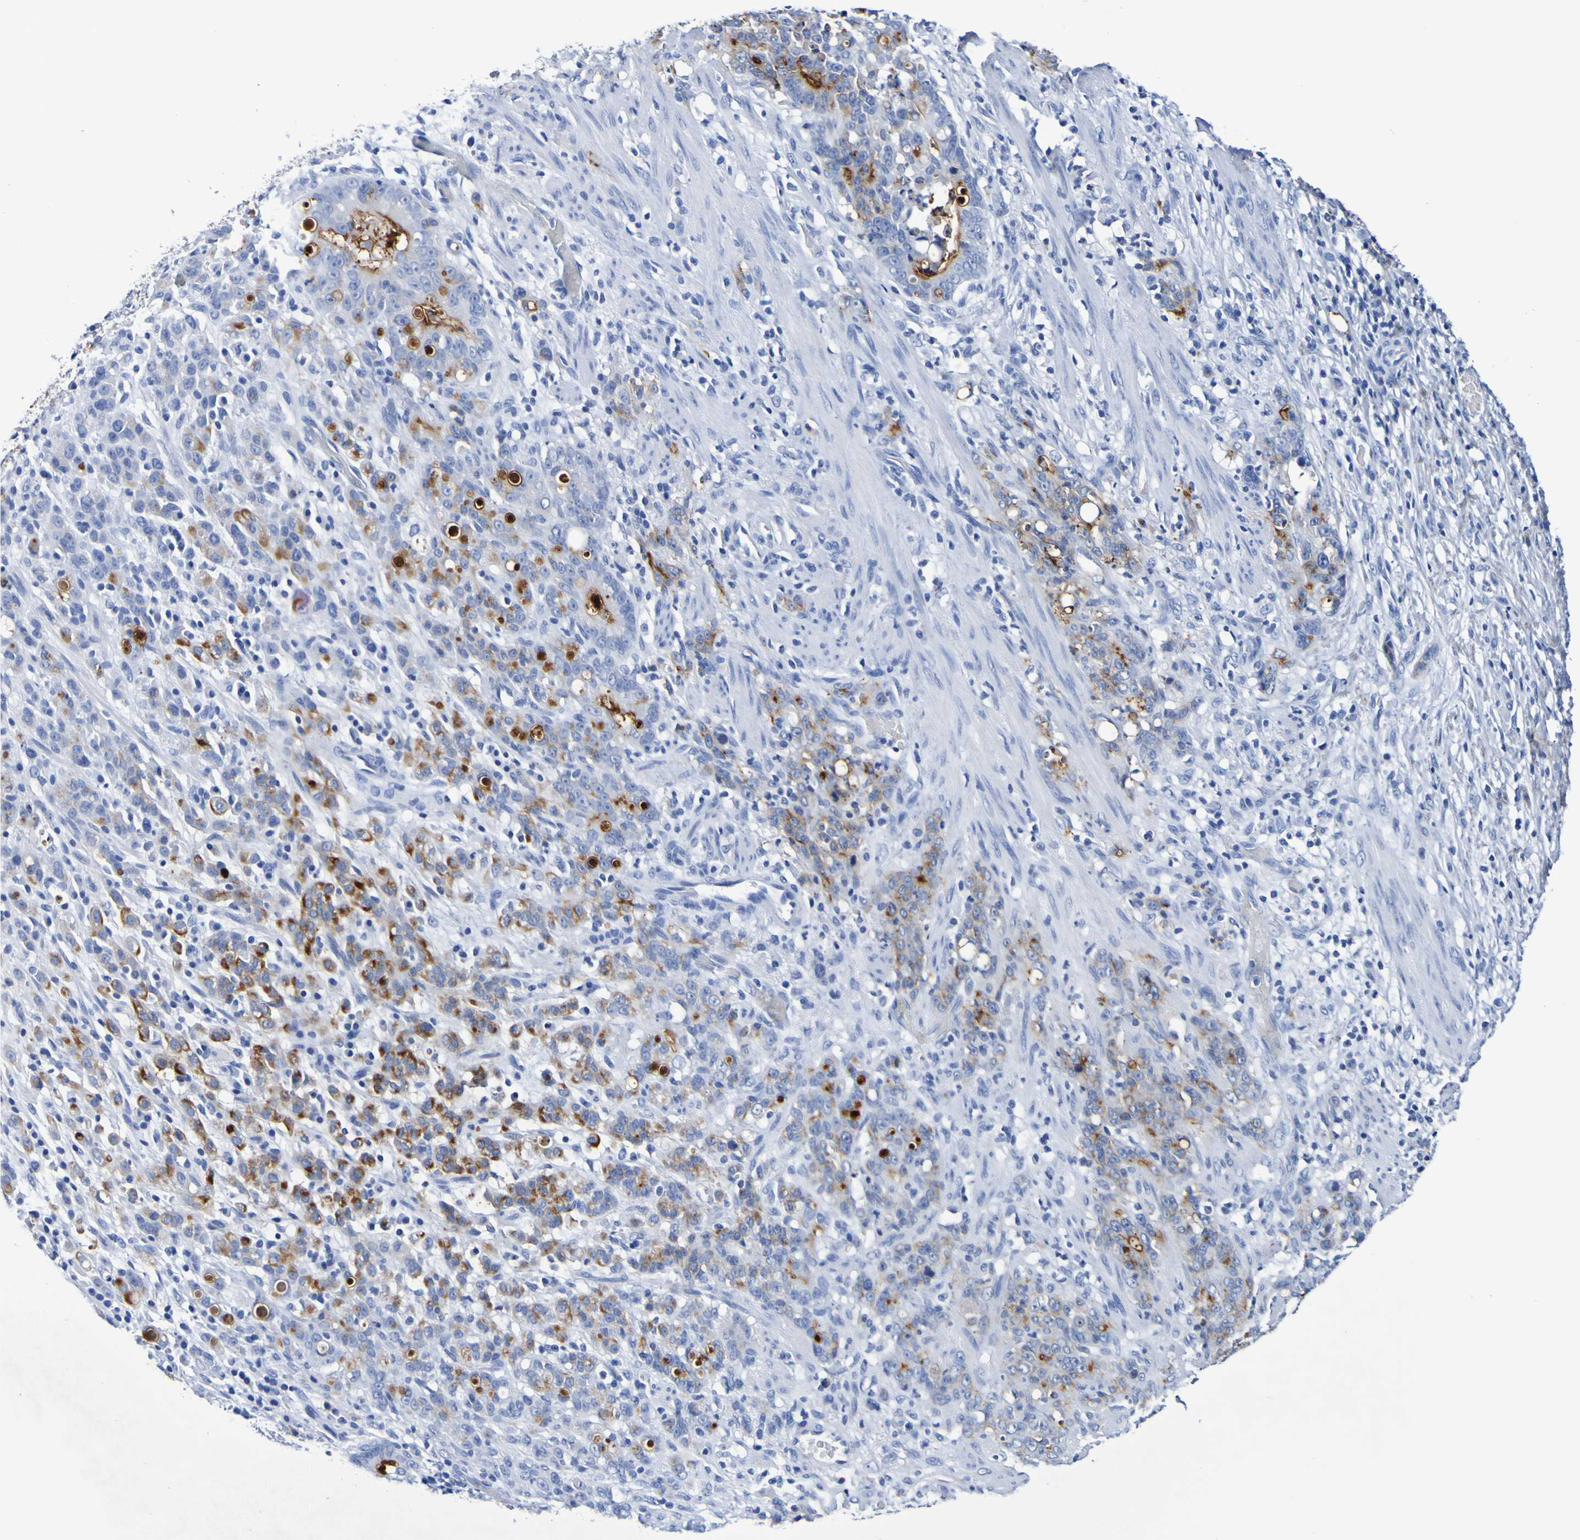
{"staining": {"intensity": "moderate", "quantity": "25%-75%", "location": "cytoplasmic/membranous"}, "tissue": "stomach cancer", "cell_type": "Tumor cells", "image_type": "cancer", "snomed": [{"axis": "morphology", "description": "Adenocarcinoma, NOS"}, {"axis": "topography", "description": "Stomach, lower"}], "caption": "Human stomach adenocarcinoma stained with a brown dye demonstrates moderate cytoplasmic/membranous positive expression in about 25%-75% of tumor cells.", "gene": "DPEP1", "patient": {"sex": "male", "age": 88}}